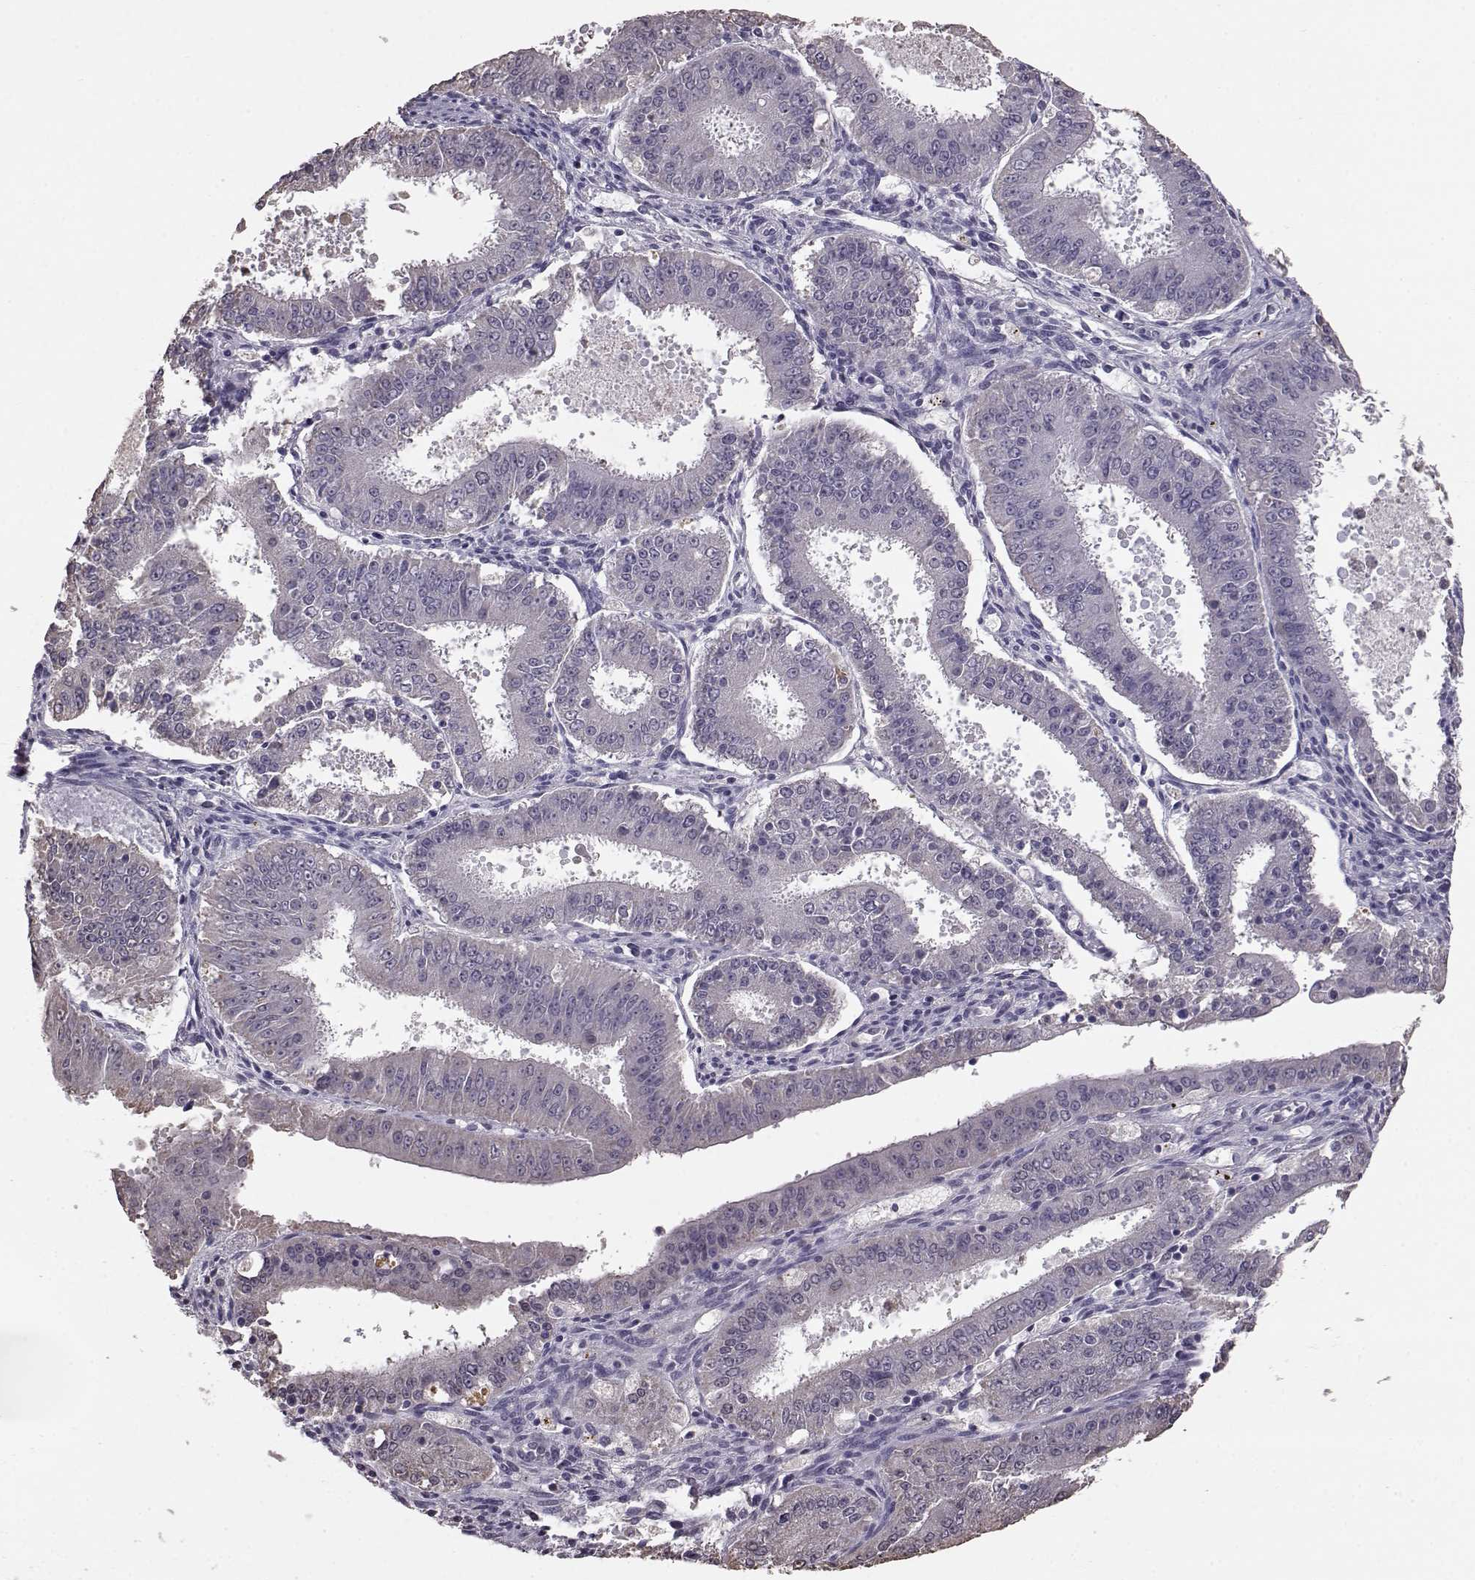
{"staining": {"intensity": "negative", "quantity": "none", "location": "none"}, "tissue": "ovarian cancer", "cell_type": "Tumor cells", "image_type": "cancer", "snomed": [{"axis": "morphology", "description": "Carcinoma, endometroid"}, {"axis": "topography", "description": "Ovary"}], "caption": "A micrograph of human ovarian endometroid carcinoma is negative for staining in tumor cells.", "gene": "ALDH3A1", "patient": {"sex": "female", "age": 42}}